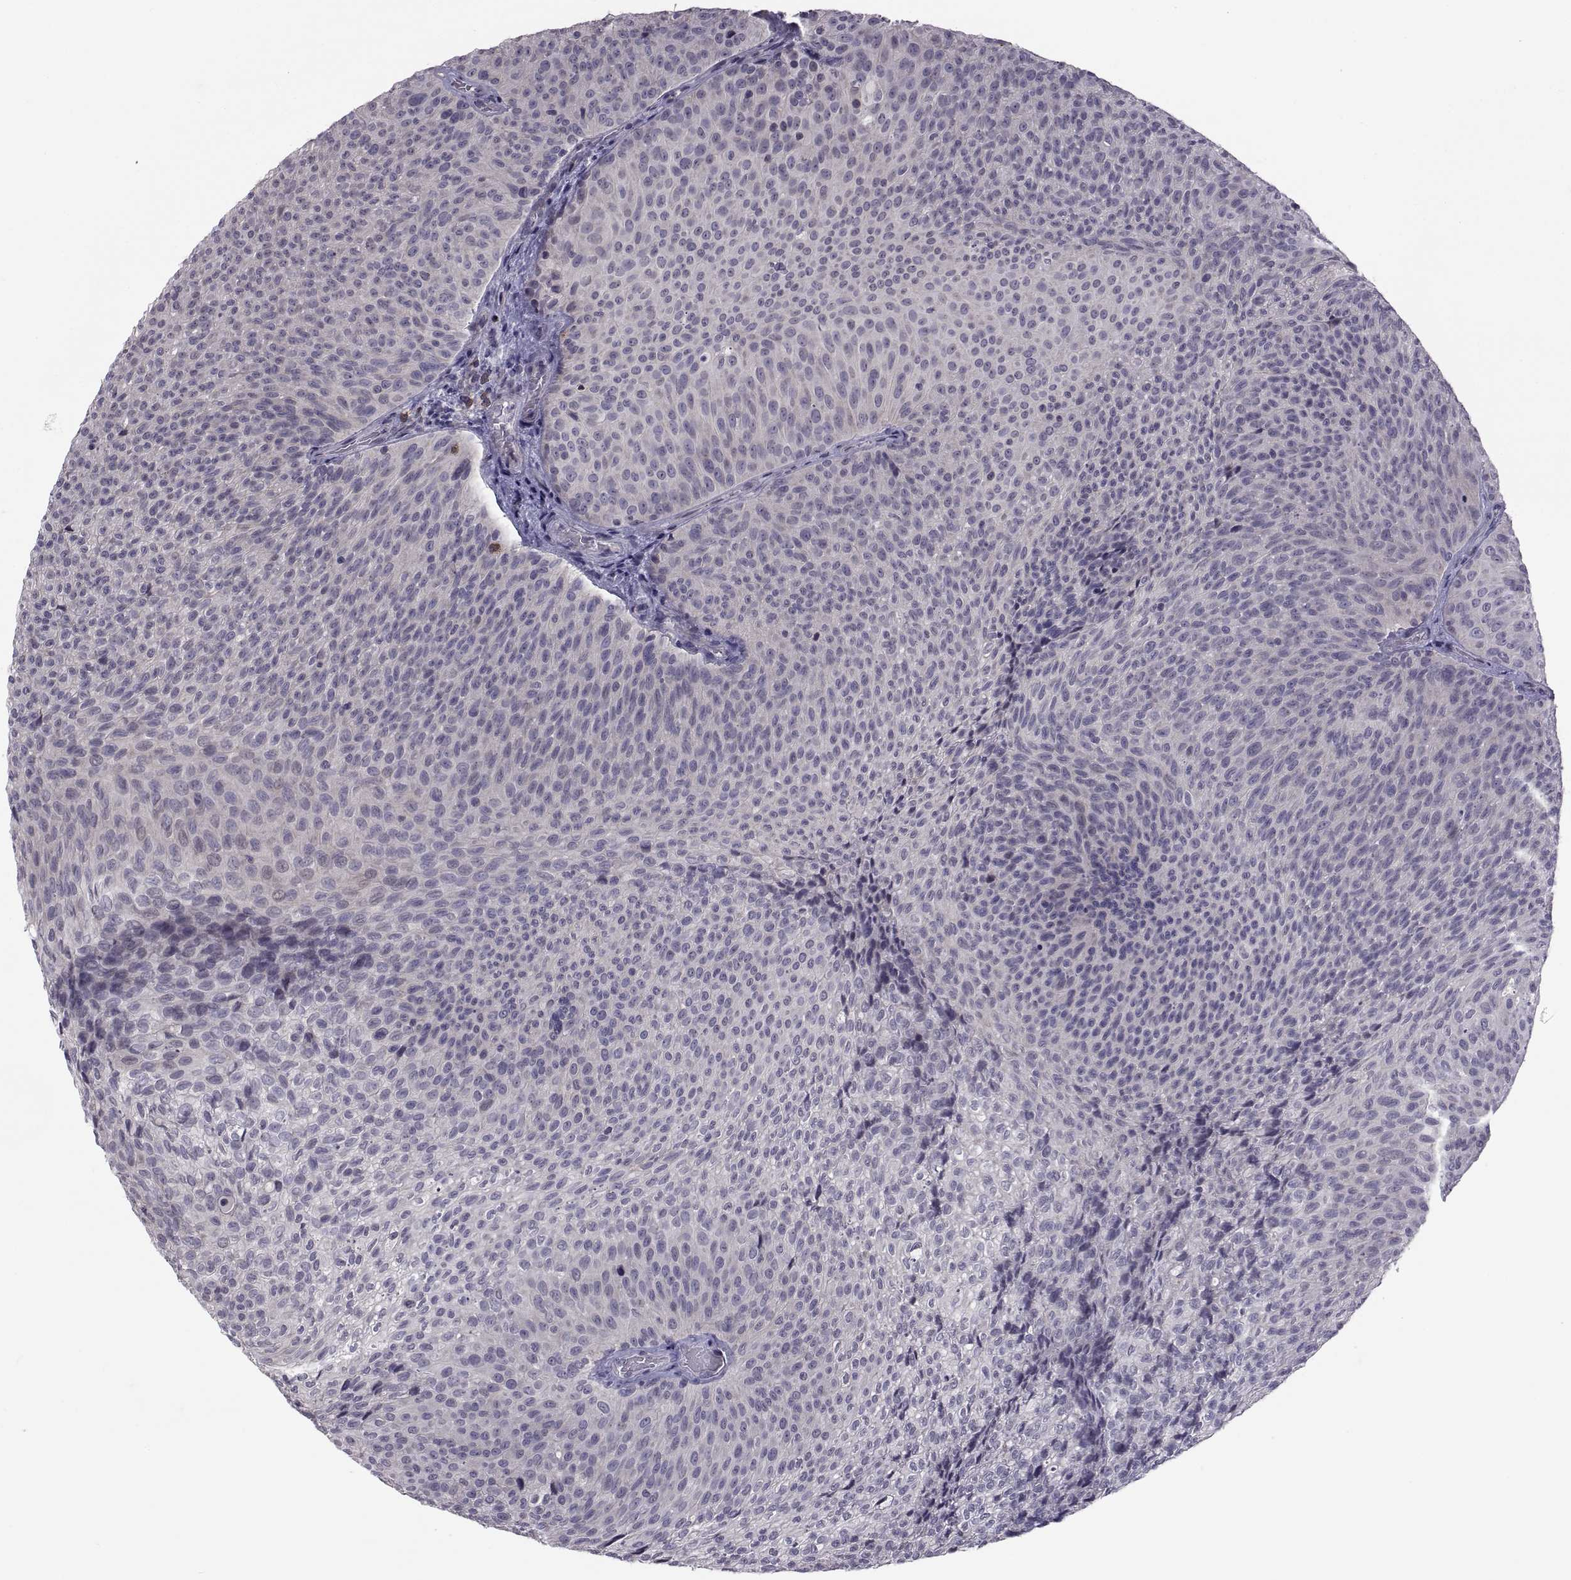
{"staining": {"intensity": "negative", "quantity": "none", "location": "none"}, "tissue": "urothelial cancer", "cell_type": "Tumor cells", "image_type": "cancer", "snomed": [{"axis": "morphology", "description": "Urothelial carcinoma, Low grade"}, {"axis": "topography", "description": "Urinary bladder"}], "caption": "This is an immunohistochemistry histopathology image of low-grade urothelial carcinoma. There is no positivity in tumor cells.", "gene": "NPTX2", "patient": {"sex": "male", "age": 78}}